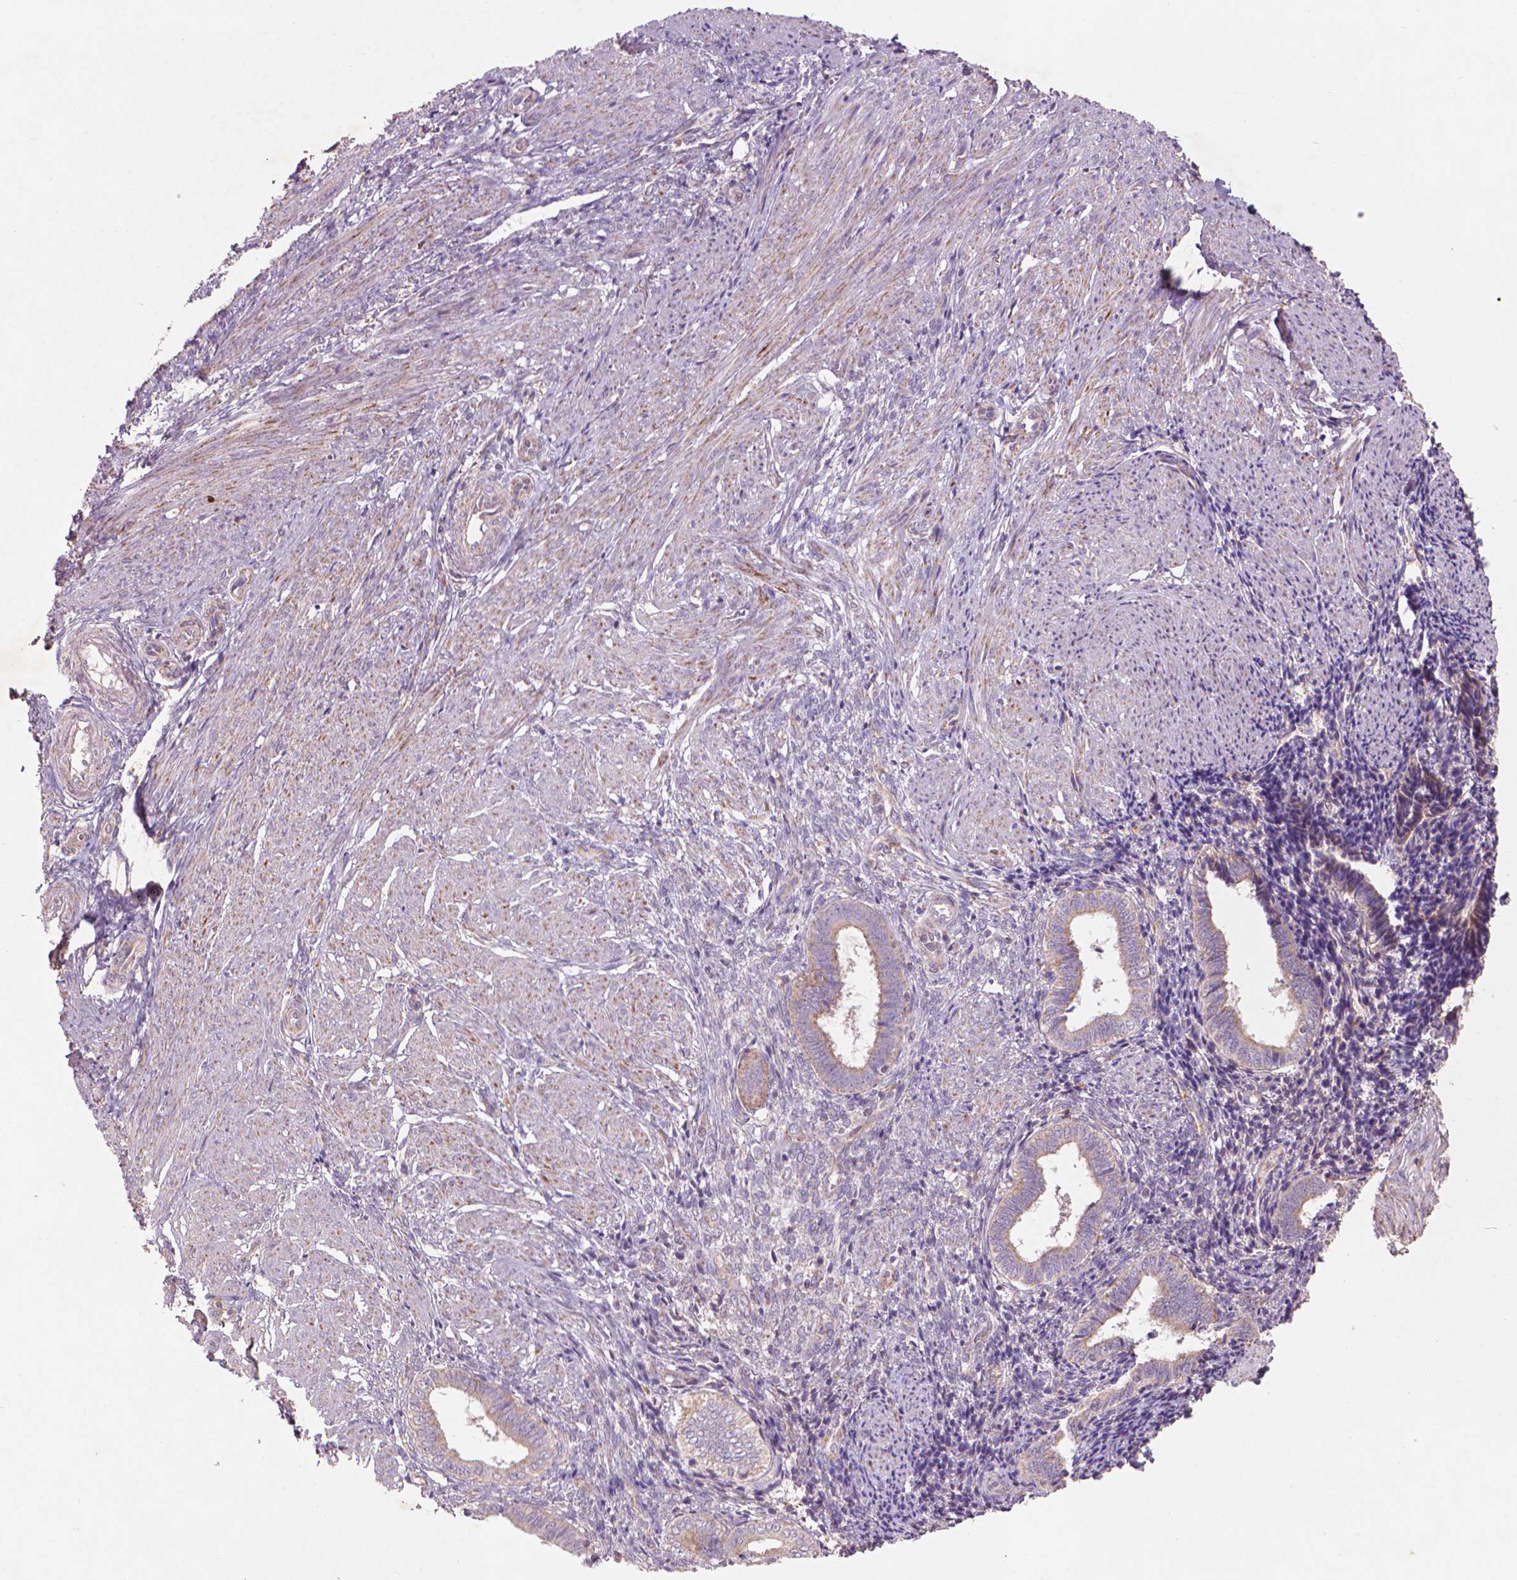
{"staining": {"intensity": "weak", "quantity": "25%-75%", "location": "cytoplasmic/membranous"}, "tissue": "endometrium", "cell_type": "Cells in endometrial stroma", "image_type": "normal", "snomed": [{"axis": "morphology", "description": "Normal tissue, NOS"}, {"axis": "topography", "description": "Endometrium"}], "caption": "Brown immunohistochemical staining in normal endometrium shows weak cytoplasmic/membranous positivity in approximately 25%-75% of cells in endometrial stroma.", "gene": "NLRX1", "patient": {"sex": "female", "age": 42}}